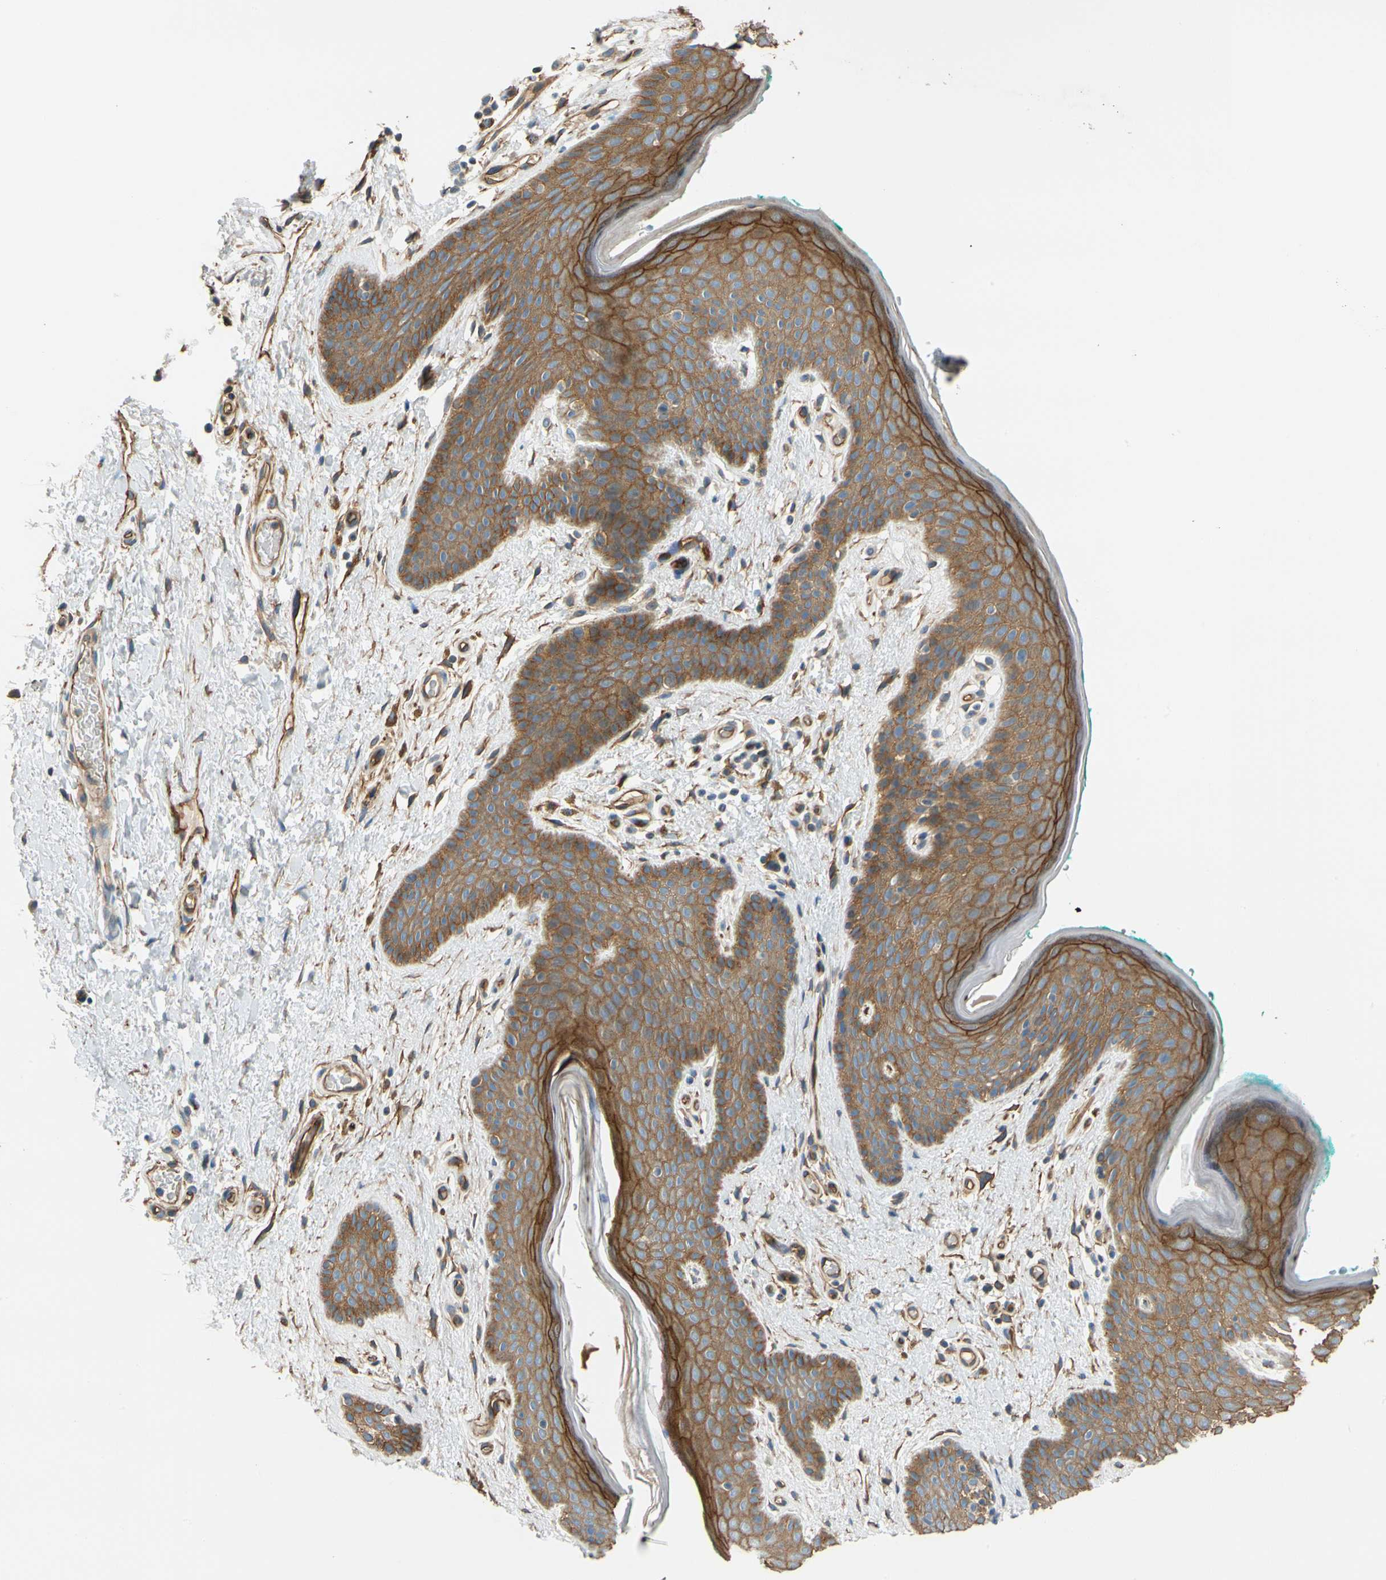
{"staining": {"intensity": "strong", "quantity": ">75%", "location": "cytoplasmic/membranous"}, "tissue": "skin", "cell_type": "Epidermal cells", "image_type": "normal", "snomed": [{"axis": "morphology", "description": "Normal tissue, NOS"}, {"axis": "topography", "description": "Anal"}], "caption": "A histopathology image of human skin stained for a protein reveals strong cytoplasmic/membranous brown staining in epidermal cells. The staining is performed using DAB brown chromogen to label protein expression. The nuclei are counter-stained blue using hematoxylin.", "gene": "SPTAN1", "patient": {"sex": "male", "age": 74}}